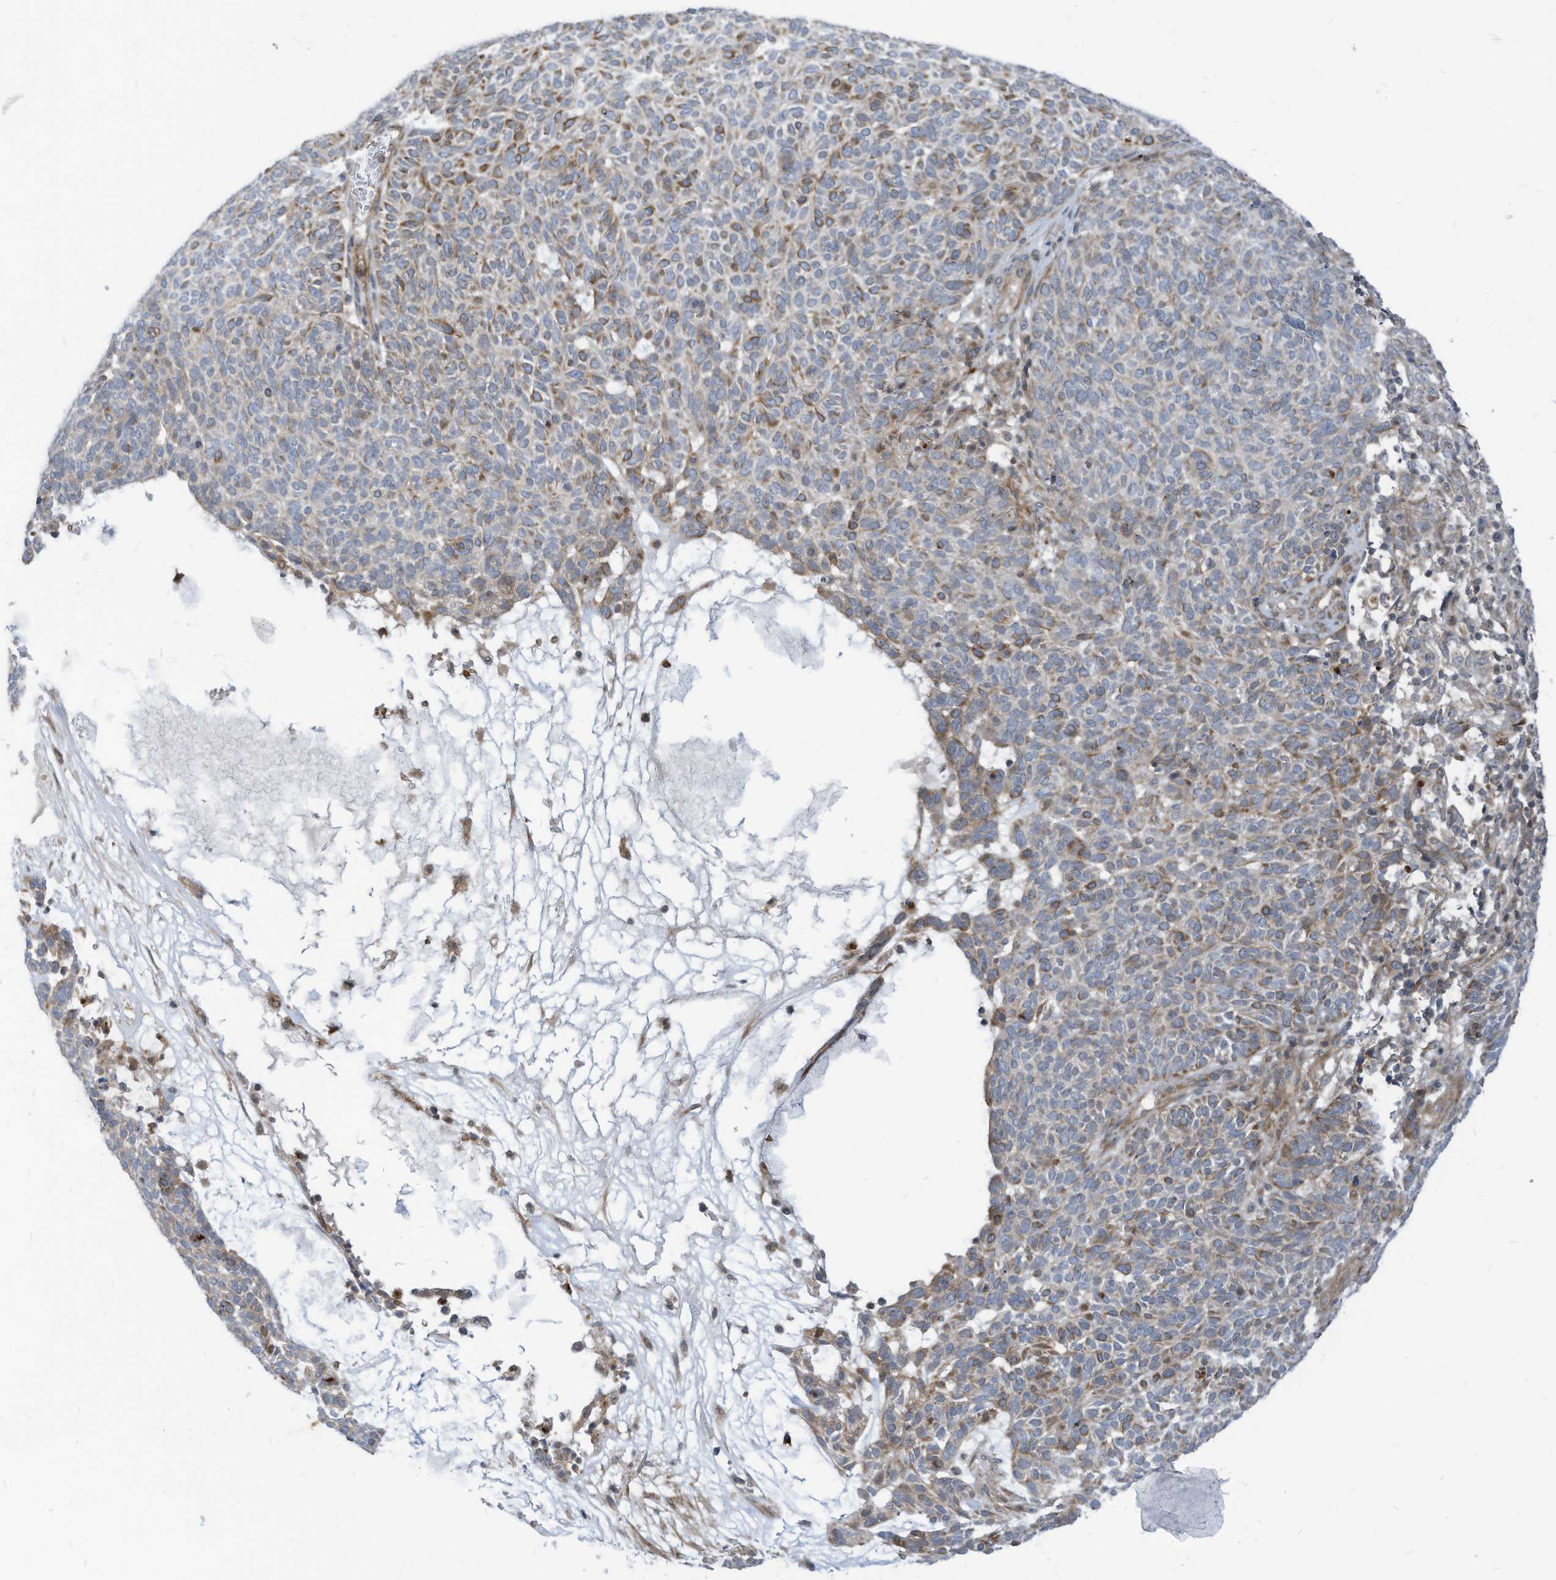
{"staining": {"intensity": "moderate", "quantity": "<25%", "location": "cytoplasmic/membranous"}, "tissue": "skin cancer", "cell_type": "Tumor cells", "image_type": "cancer", "snomed": [{"axis": "morphology", "description": "Squamous cell carcinoma, NOS"}, {"axis": "topography", "description": "Skin"}], "caption": "This is an image of IHC staining of skin cancer, which shows moderate expression in the cytoplasmic/membranous of tumor cells.", "gene": "GPATCH3", "patient": {"sex": "female", "age": 90}}